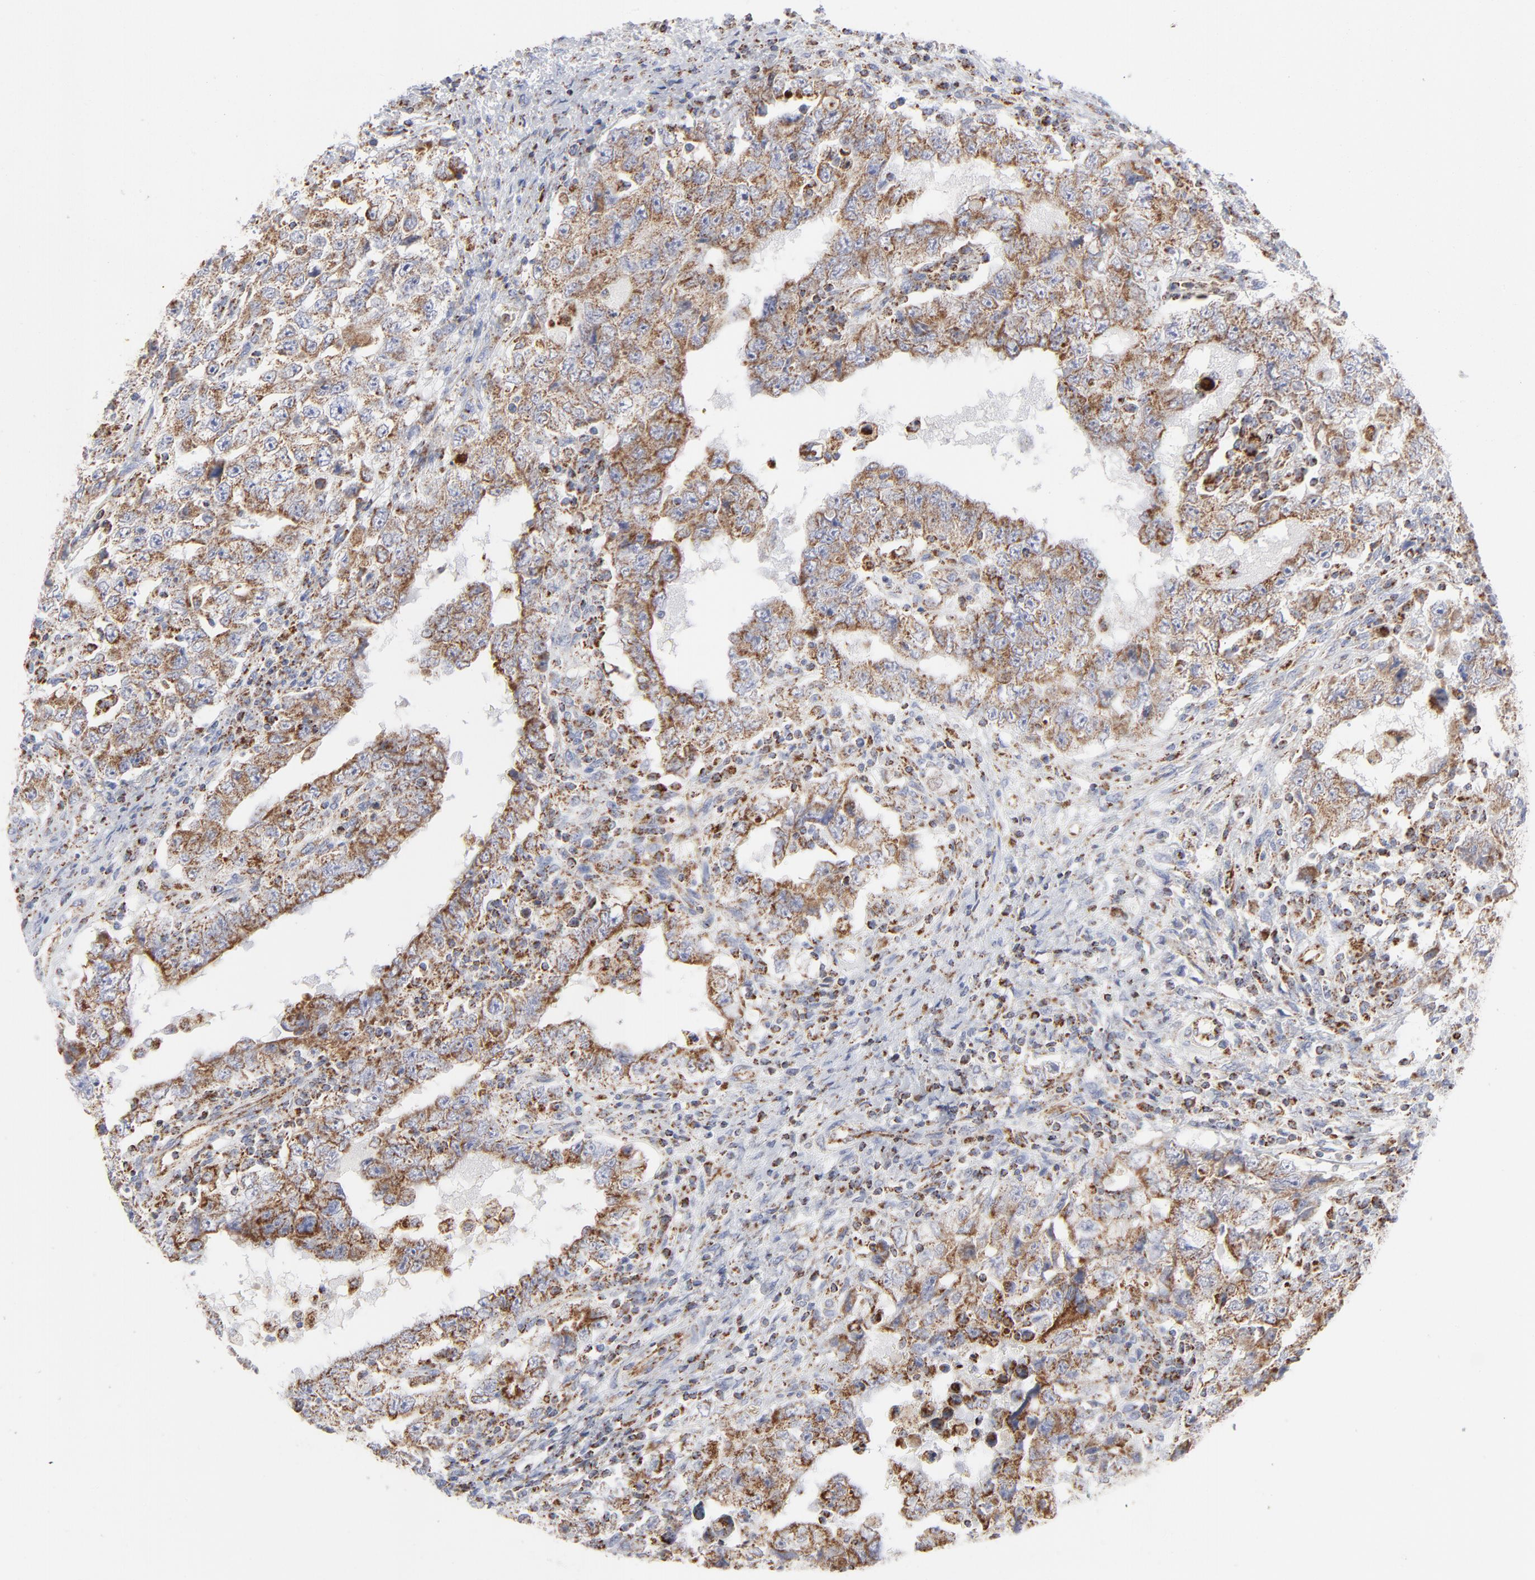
{"staining": {"intensity": "strong", "quantity": ">75%", "location": "cytoplasmic/membranous"}, "tissue": "testis cancer", "cell_type": "Tumor cells", "image_type": "cancer", "snomed": [{"axis": "morphology", "description": "Carcinoma, Embryonal, NOS"}, {"axis": "topography", "description": "Testis"}], "caption": "Tumor cells demonstrate high levels of strong cytoplasmic/membranous staining in about >75% of cells in testis cancer.", "gene": "ASB3", "patient": {"sex": "male", "age": 26}}